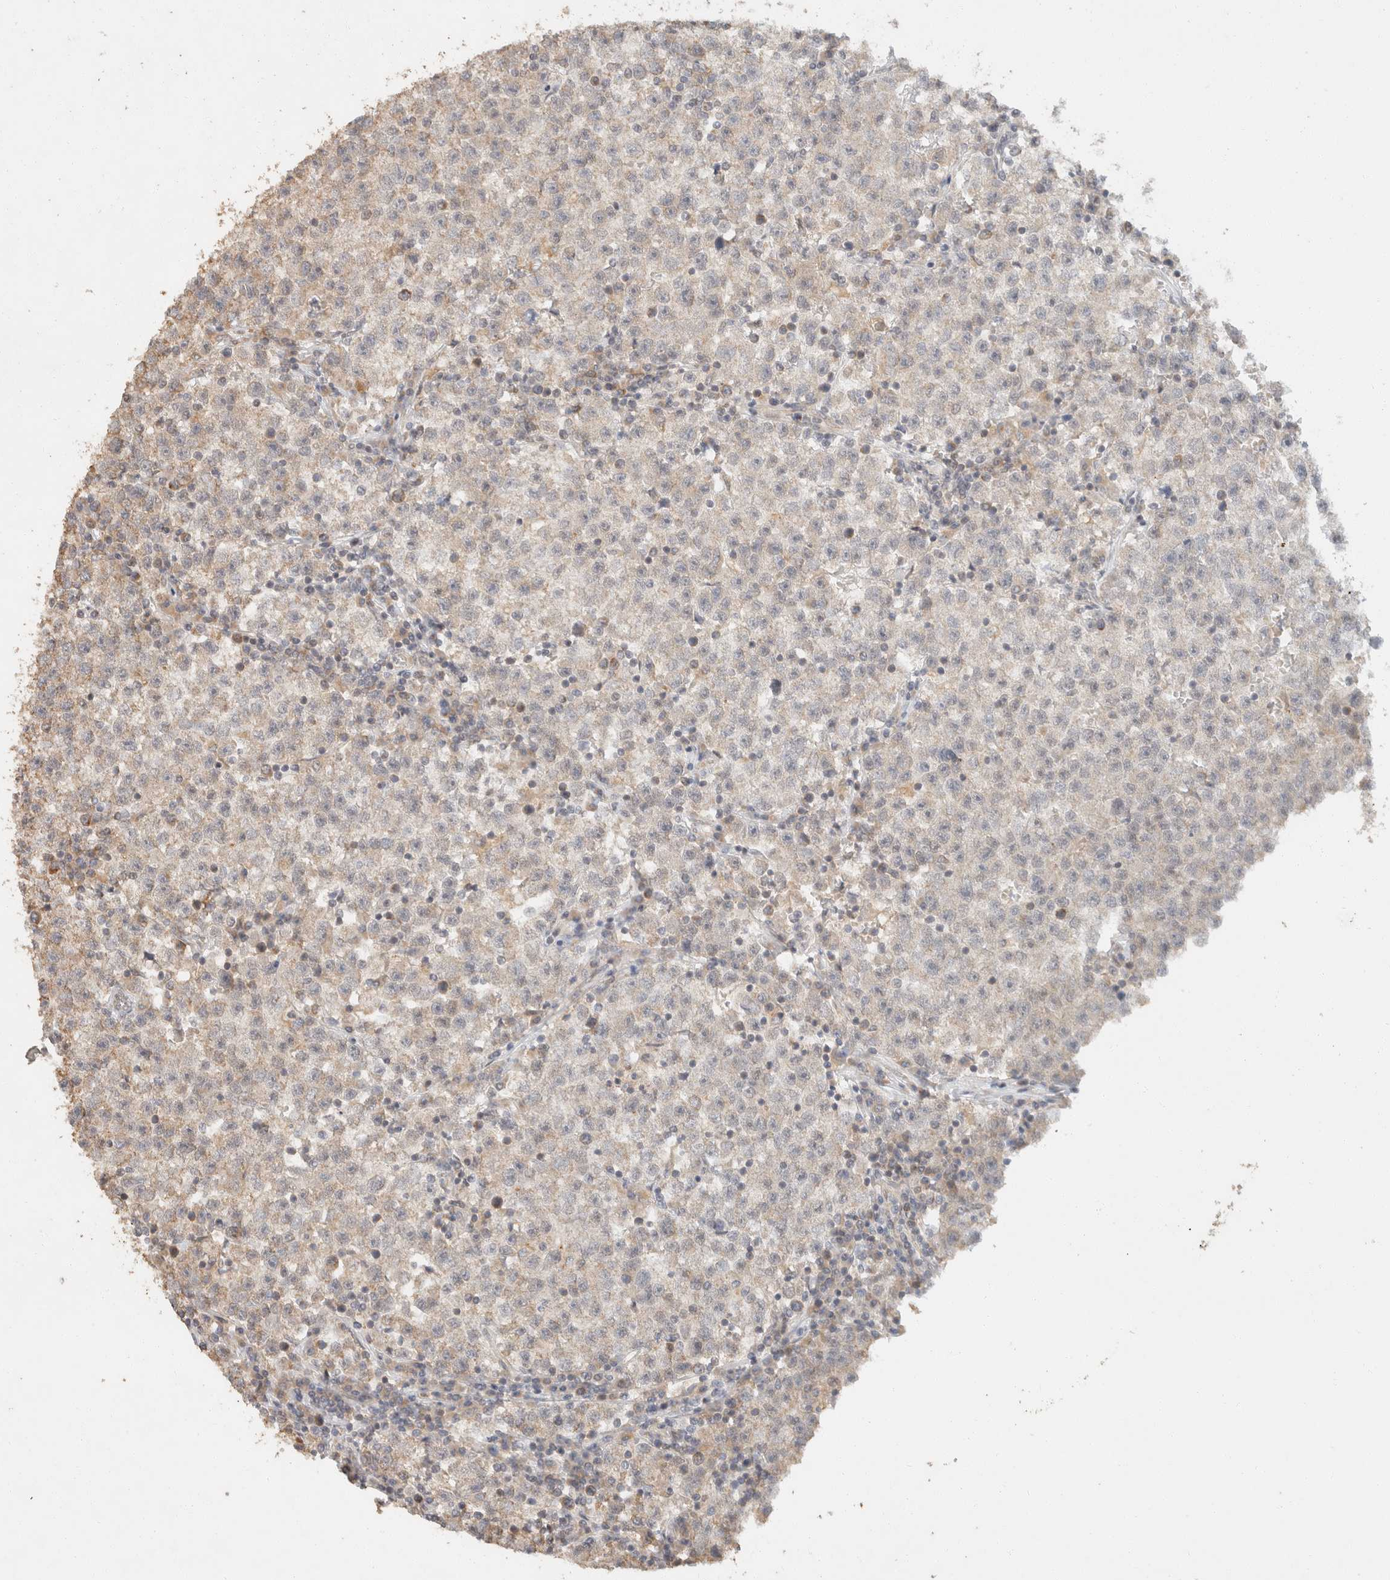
{"staining": {"intensity": "negative", "quantity": "none", "location": "none"}, "tissue": "testis cancer", "cell_type": "Tumor cells", "image_type": "cancer", "snomed": [{"axis": "morphology", "description": "Seminoma, NOS"}, {"axis": "topography", "description": "Testis"}], "caption": "The immunohistochemistry (IHC) micrograph has no significant staining in tumor cells of seminoma (testis) tissue.", "gene": "TACC1", "patient": {"sex": "male", "age": 22}}